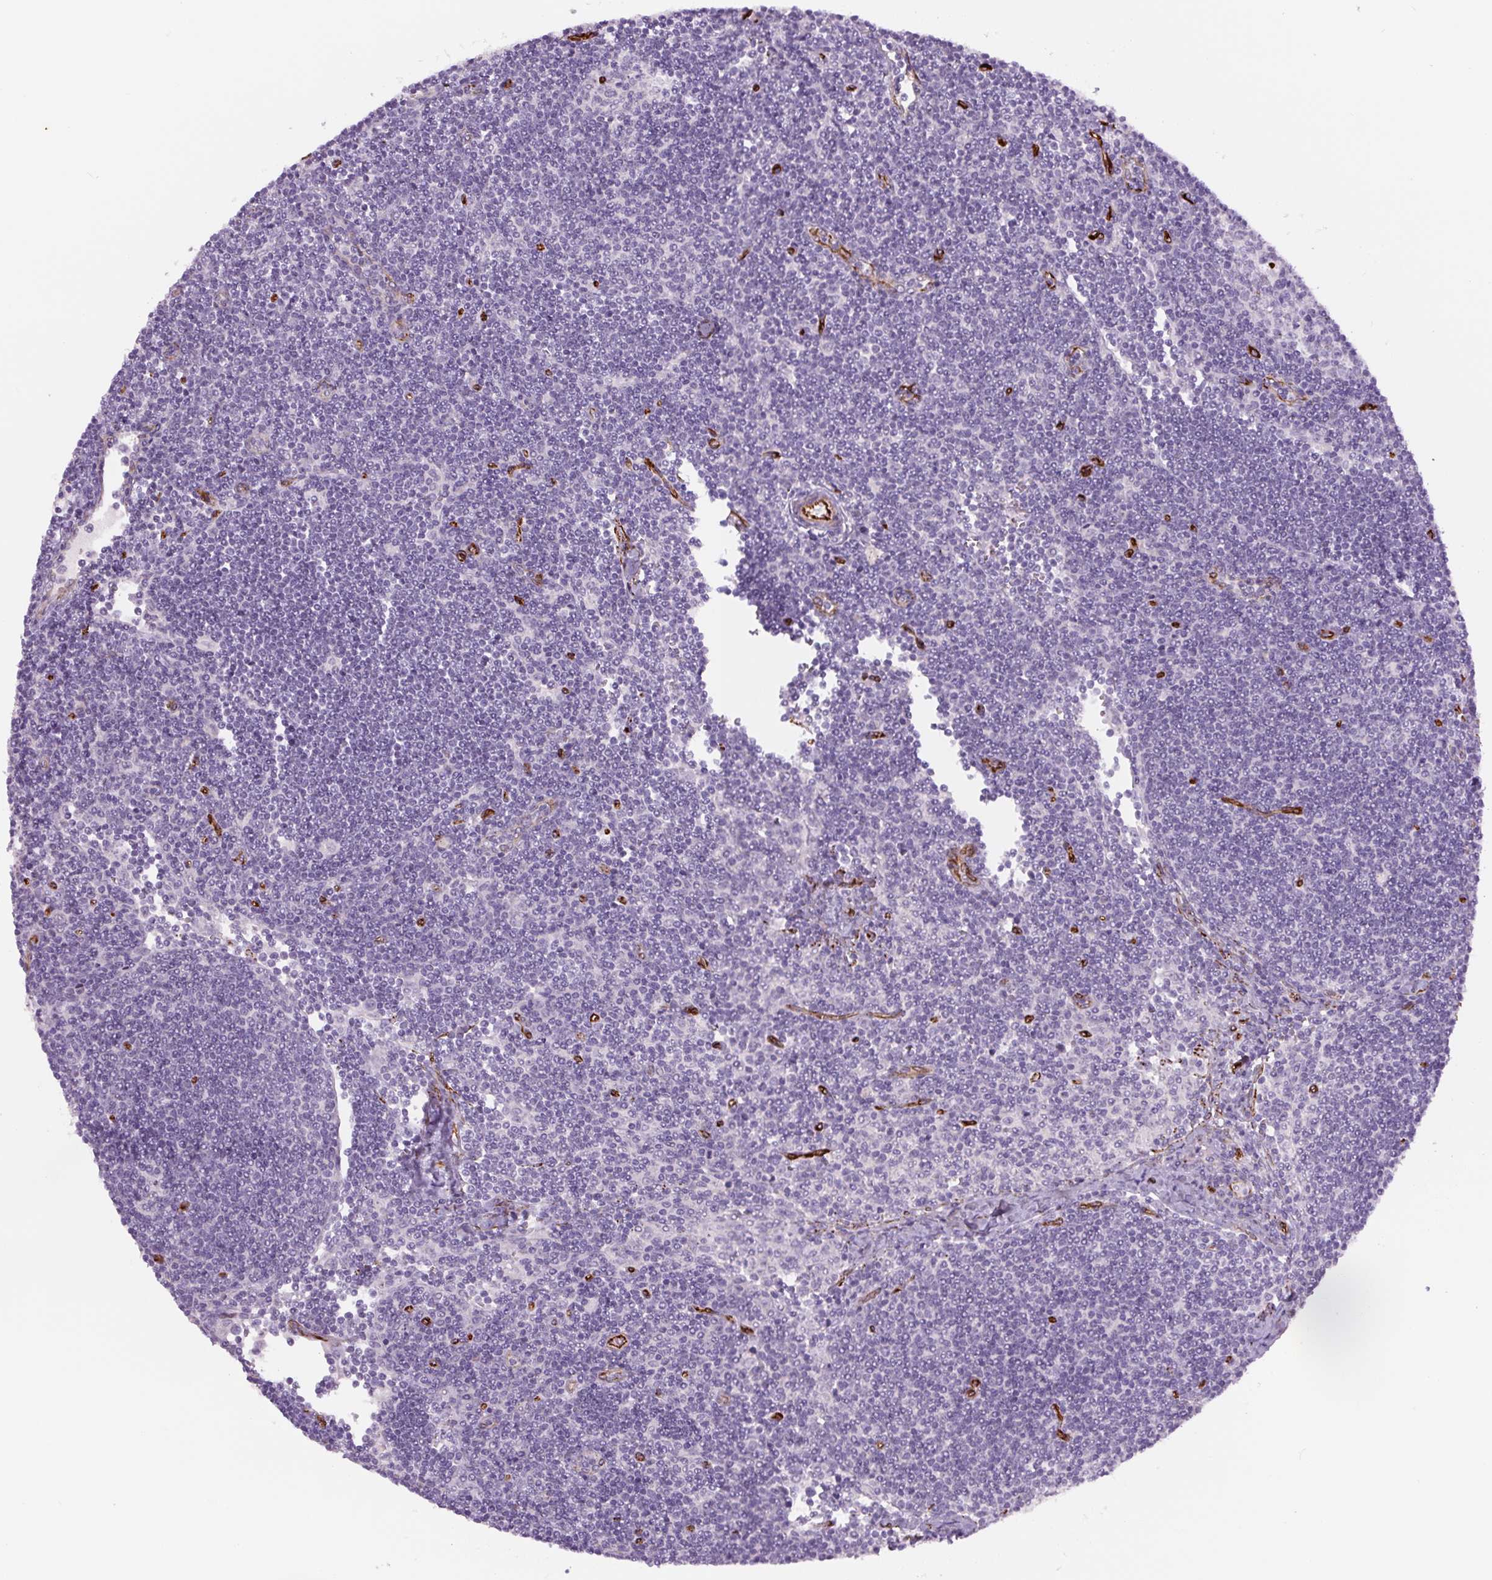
{"staining": {"intensity": "negative", "quantity": "none", "location": "none"}, "tissue": "lymph node", "cell_type": "Germinal center cells", "image_type": "normal", "snomed": [{"axis": "morphology", "description": "Normal tissue, NOS"}, {"axis": "topography", "description": "Lymph node"}], "caption": "The immunohistochemistry (IHC) micrograph has no significant positivity in germinal center cells of lymph node.", "gene": "NES", "patient": {"sex": "female", "age": 29}}